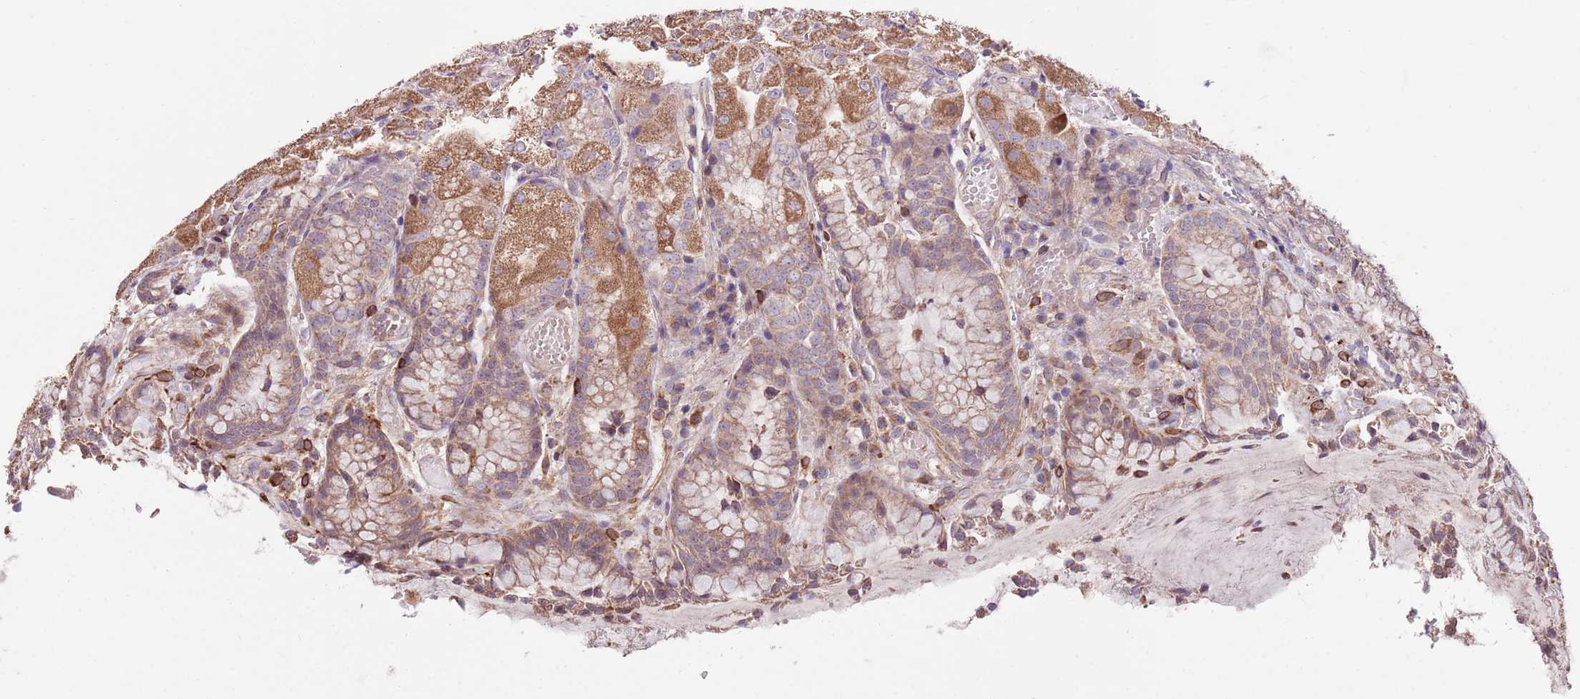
{"staining": {"intensity": "moderate", "quantity": "25%-75%", "location": "cytoplasmic/membranous"}, "tissue": "stomach", "cell_type": "Glandular cells", "image_type": "normal", "snomed": [{"axis": "morphology", "description": "Normal tissue, NOS"}, {"axis": "topography", "description": "Stomach, upper"}], "caption": "Protein expression by IHC displays moderate cytoplasmic/membranous expression in about 25%-75% of glandular cells in normal stomach.", "gene": "SMG1", "patient": {"sex": "male", "age": 72}}